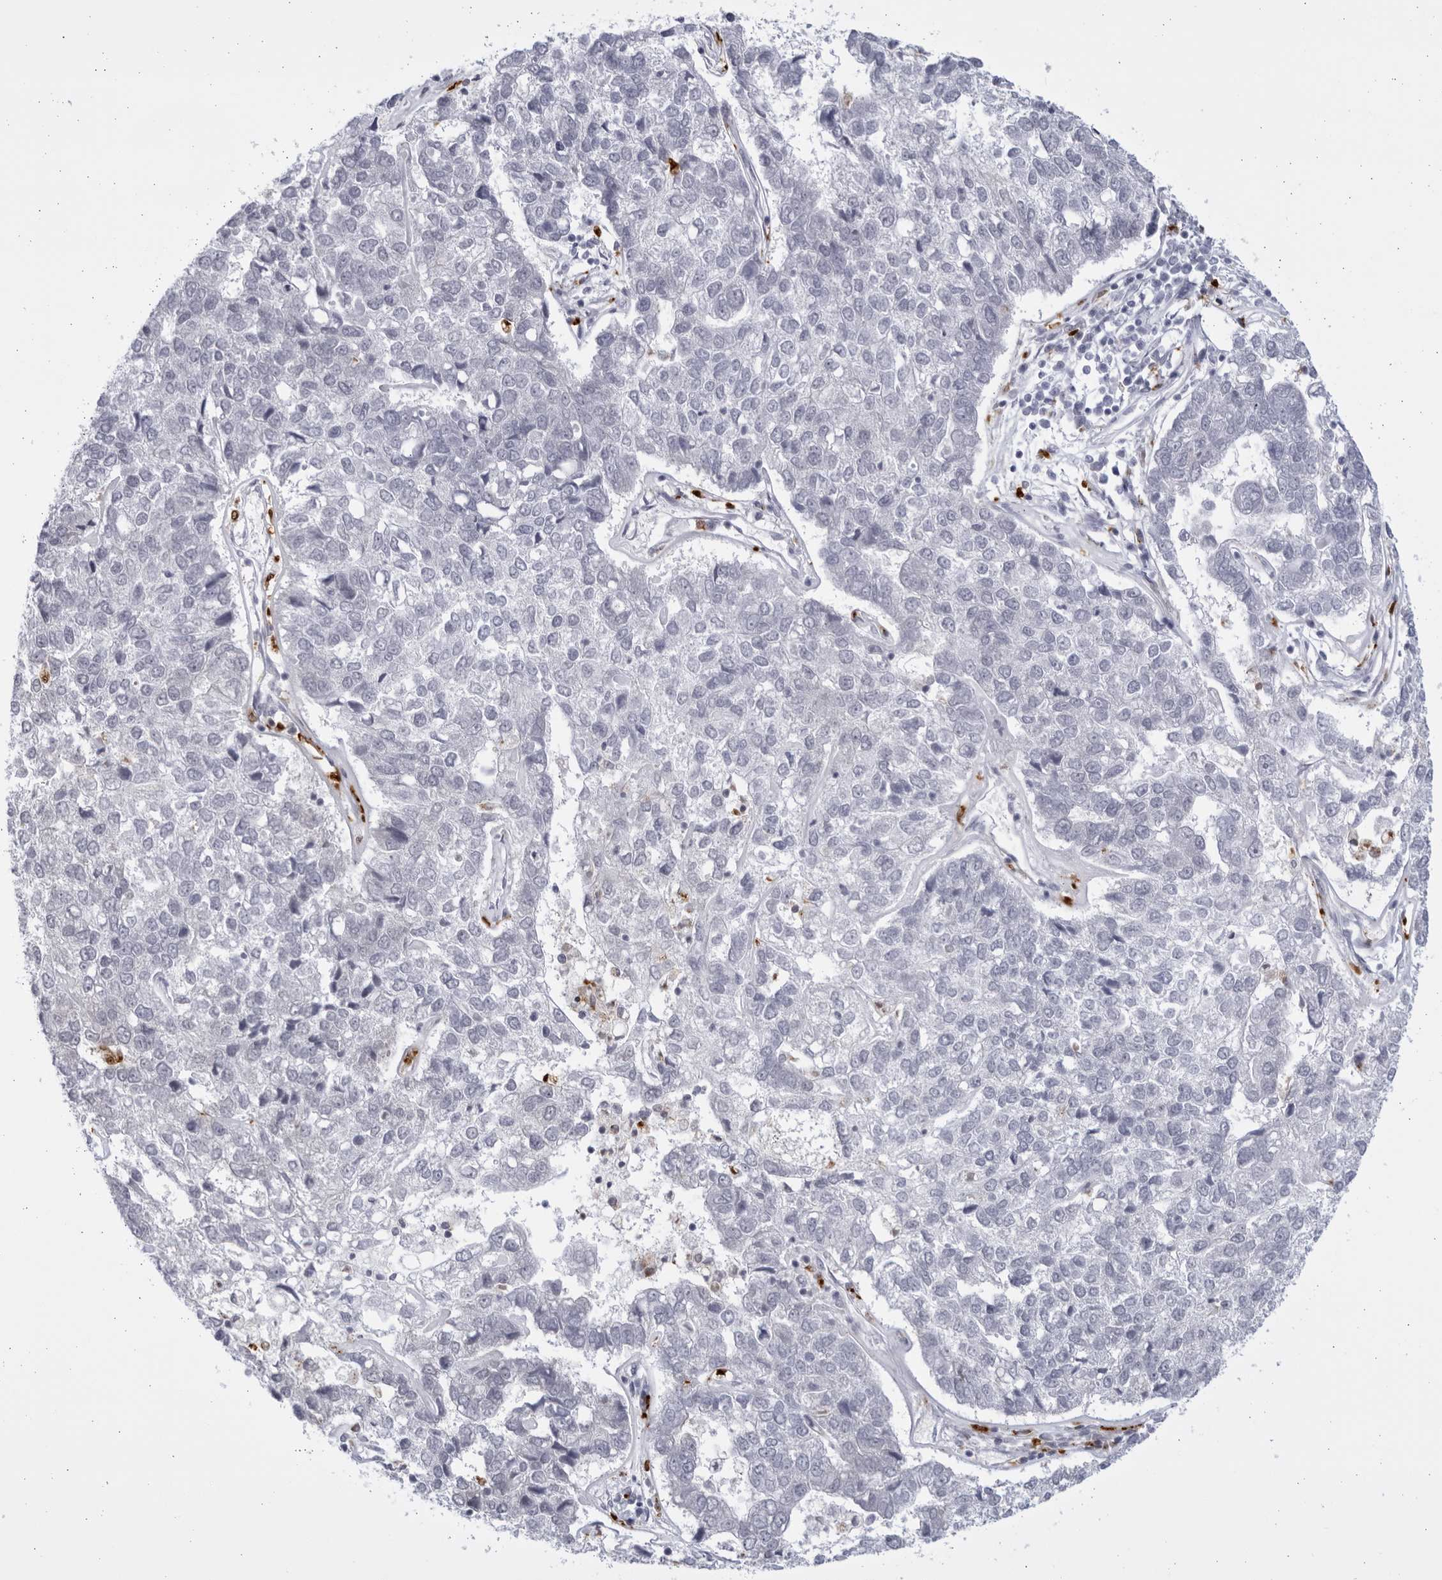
{"staining": {"intensity": "negative", "quantity": "none", "location": "none"}, "tissue": "pancreatic cancer", "cell_type": "Tumor cells", "image_type": "cancer", "snomed": [{"axis": "morphology", "description": "Adenocarcinoma, NOS"}, {"axis": "topography", "description": "Pancreas"}], "caption": "The histopathology image reveals no significant positivity in tumor cells of adenocarcinoma (pancreatic).", "gene": "CCDC181", "patient": {"sex": "female", "age": 61}}